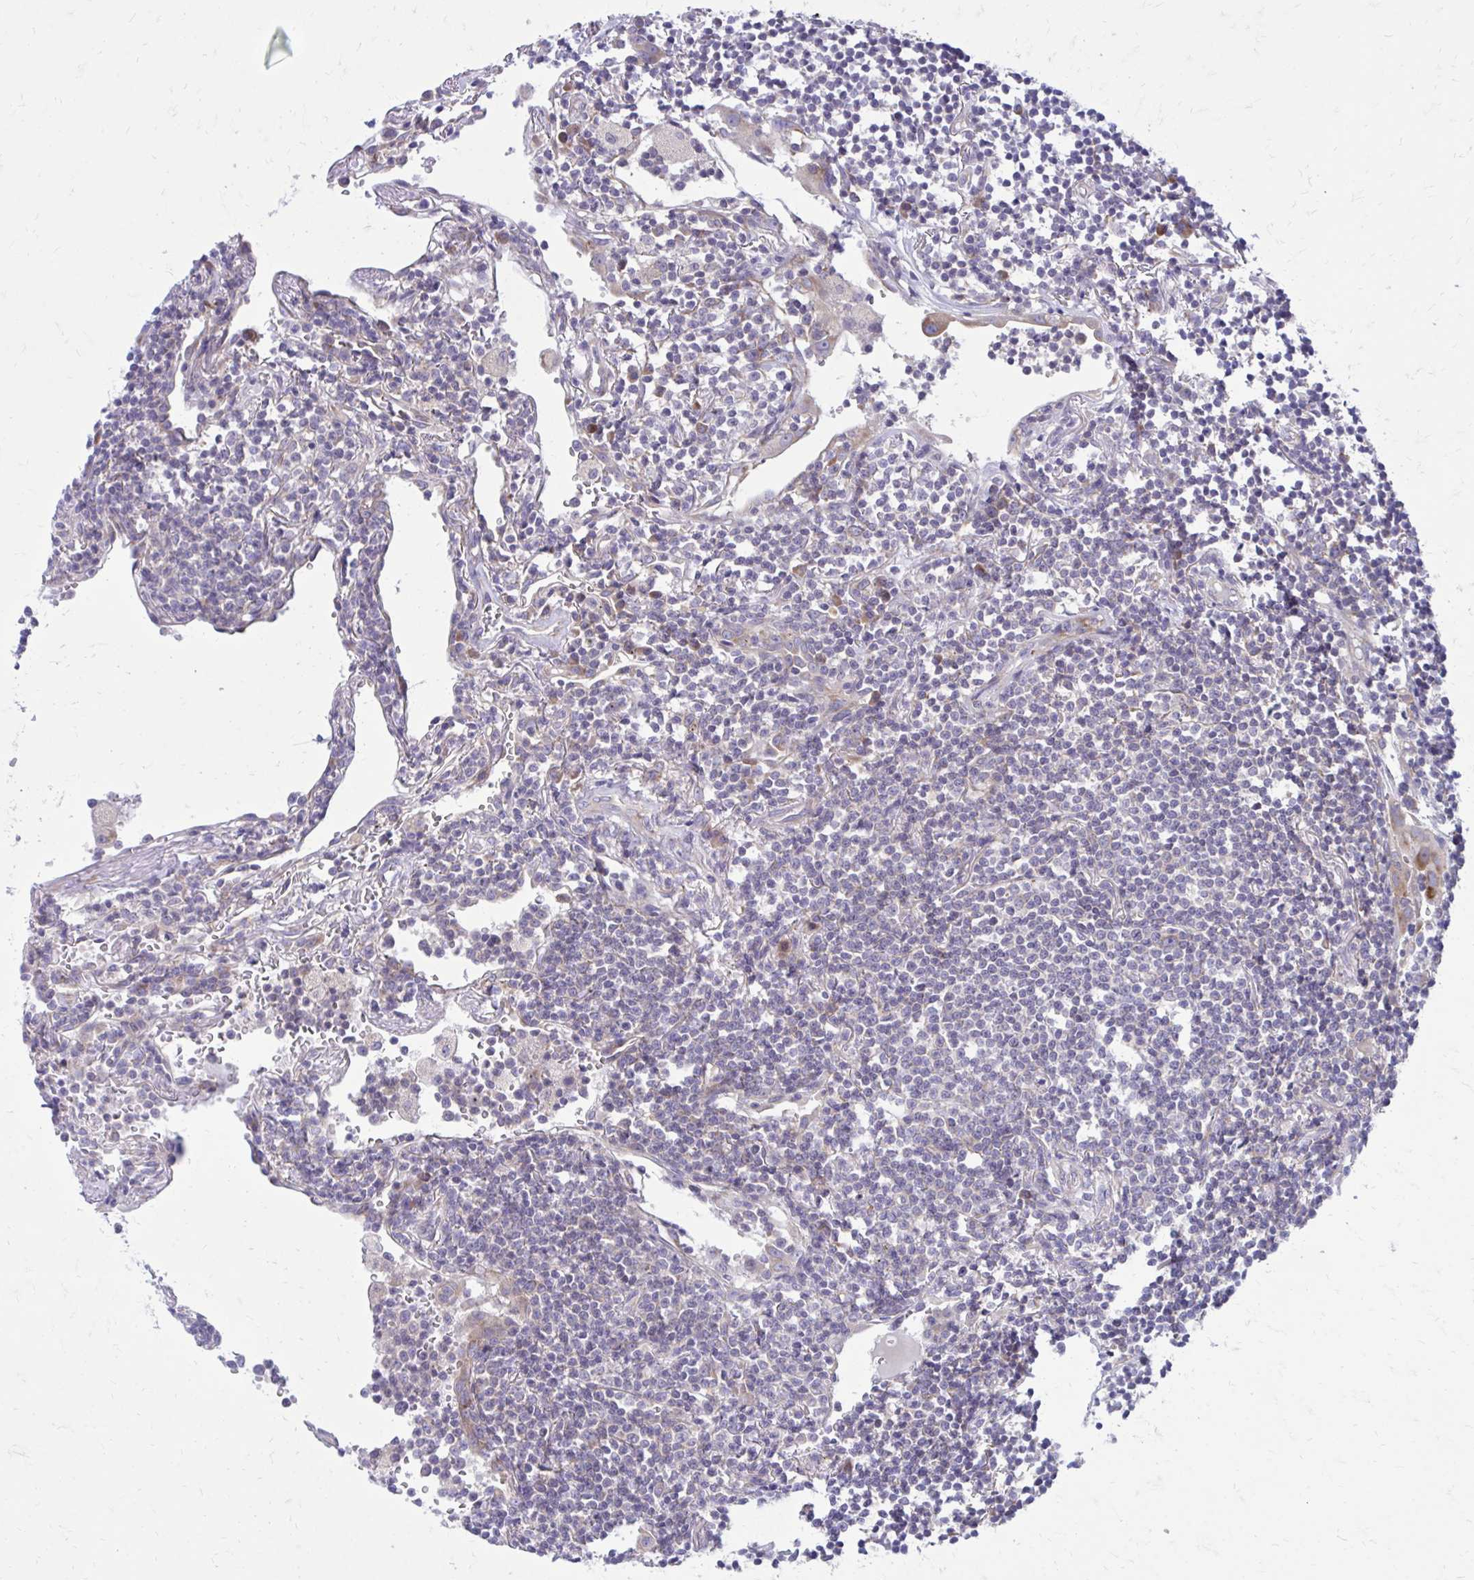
{"staining": {"intensity": "negative", "quantity": "none", "location": "none"}, "tissue": "lymphoma", "cell_type": "Tumor cells", "image_type": "cancer", "snomed": [{"axis": "morphology", "description": "Malignant lymphoma, non-Hodgkin's type, Low grade"}, {"axis": "topography", "description": "Lung"}], "caption": "Immunohistochemistry (IHC) image of neoplastic tissue: human lymphoma stained with DAB (3,3'-diaminobenzidine) shows no significant protein expression in tumor cells. (DAB immunohistochemistry with hematoxylin counter stain).", "gene": "GIGYF2", "patient": {"sex": "female", "age": 71}}